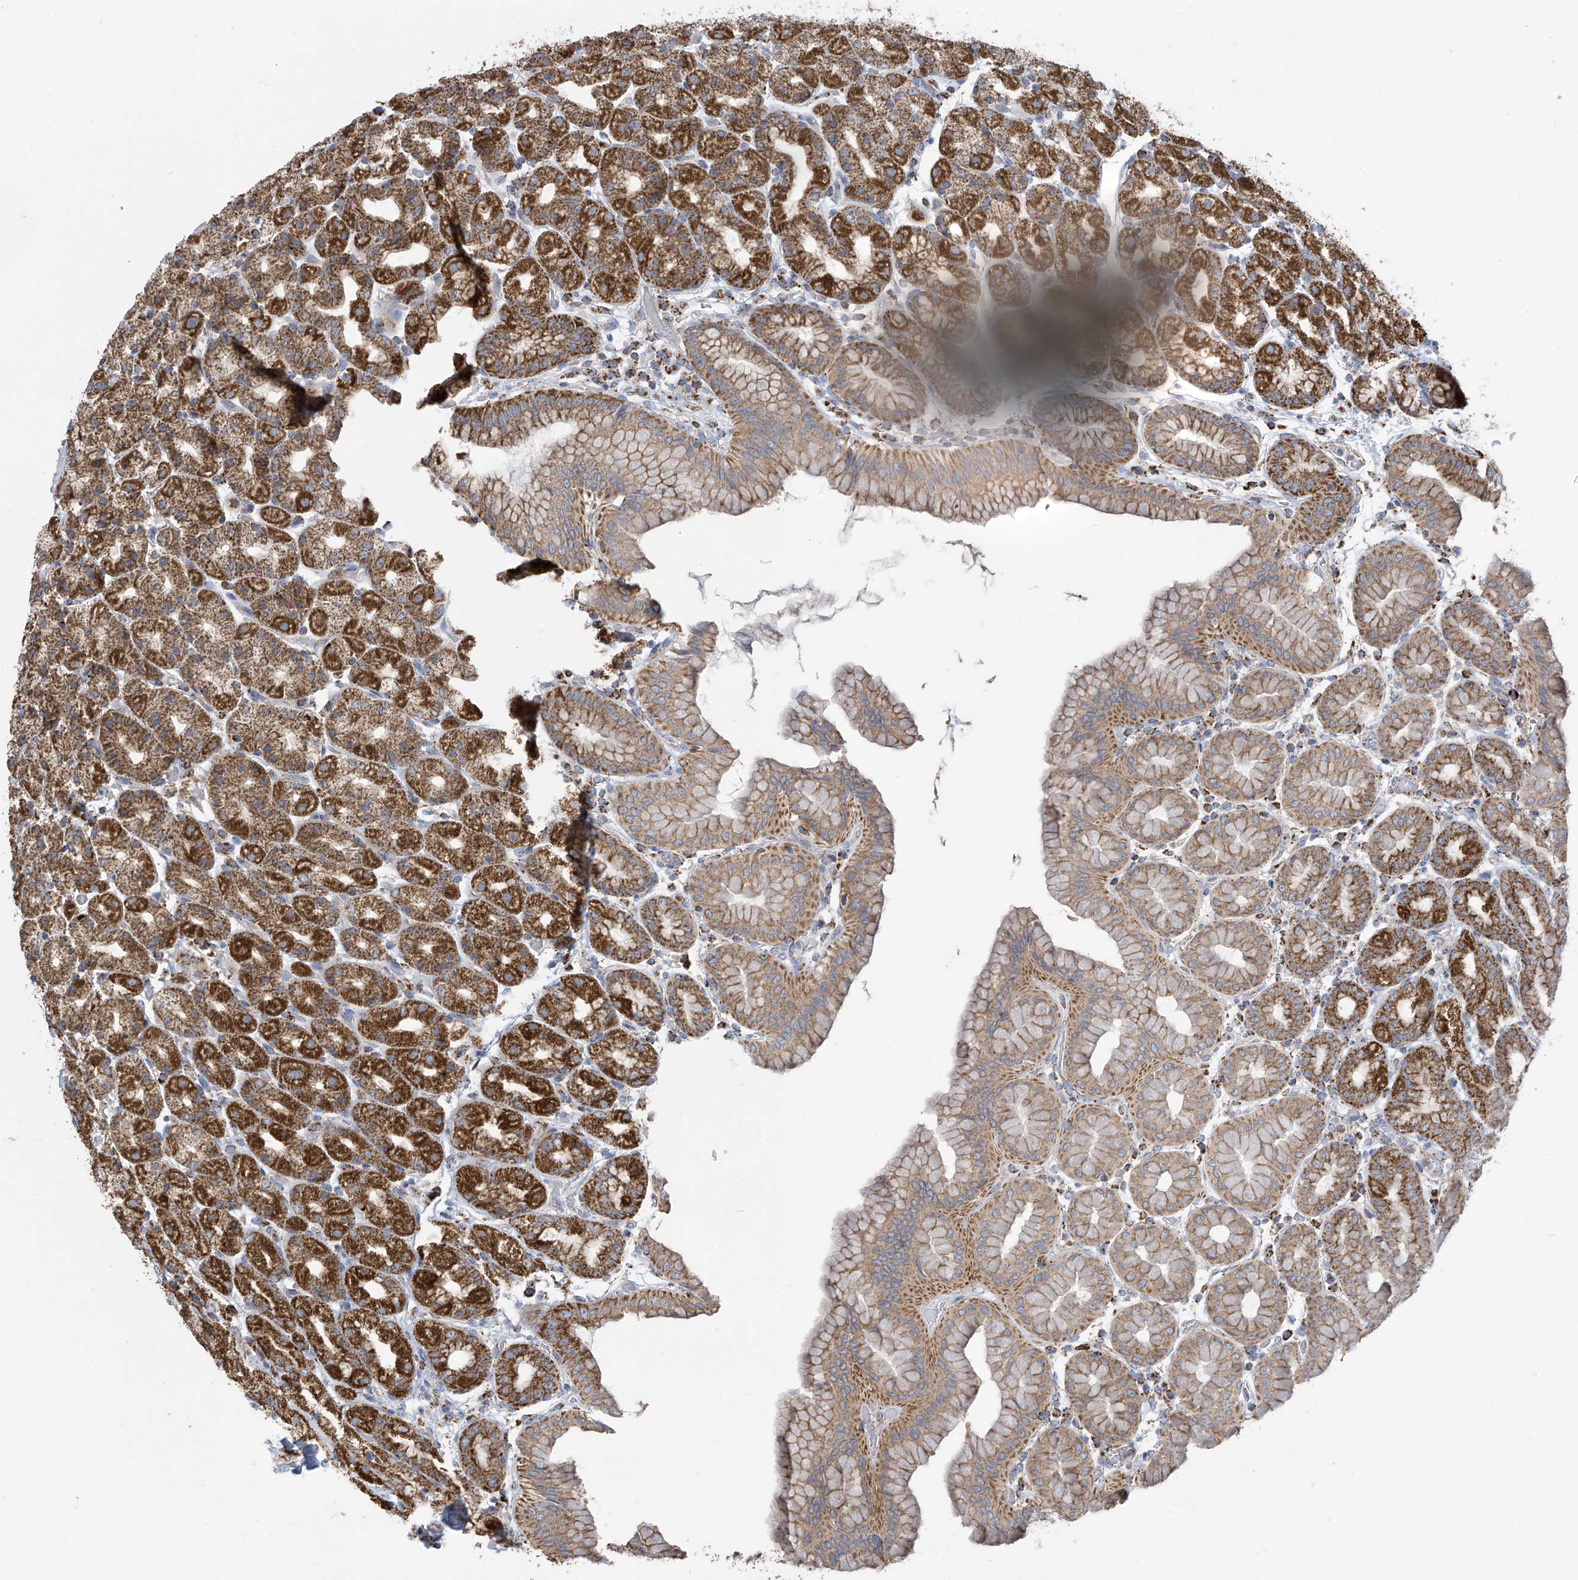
{"staining": {"intensity": "strong", "quantity": ">75%", "location": "cytoplasmic/membranous"}, "tissue": "stomach", "cell_type": "Glandular cells", "image_type": "normal", "snomed": [{"axis": "morphology", "description": "Normal tissue, NOS"}, {"axis": "topography", "description": "Stomach, upper"}], "caption": "About >75% of glandular cells in normal human stomach exhibit strong cytoplasmic/membranous protein expression as visualized by brown immunohistochemical staining.", "gene": "PNPT1", "patient": {"sex": "male", "age": 68}}